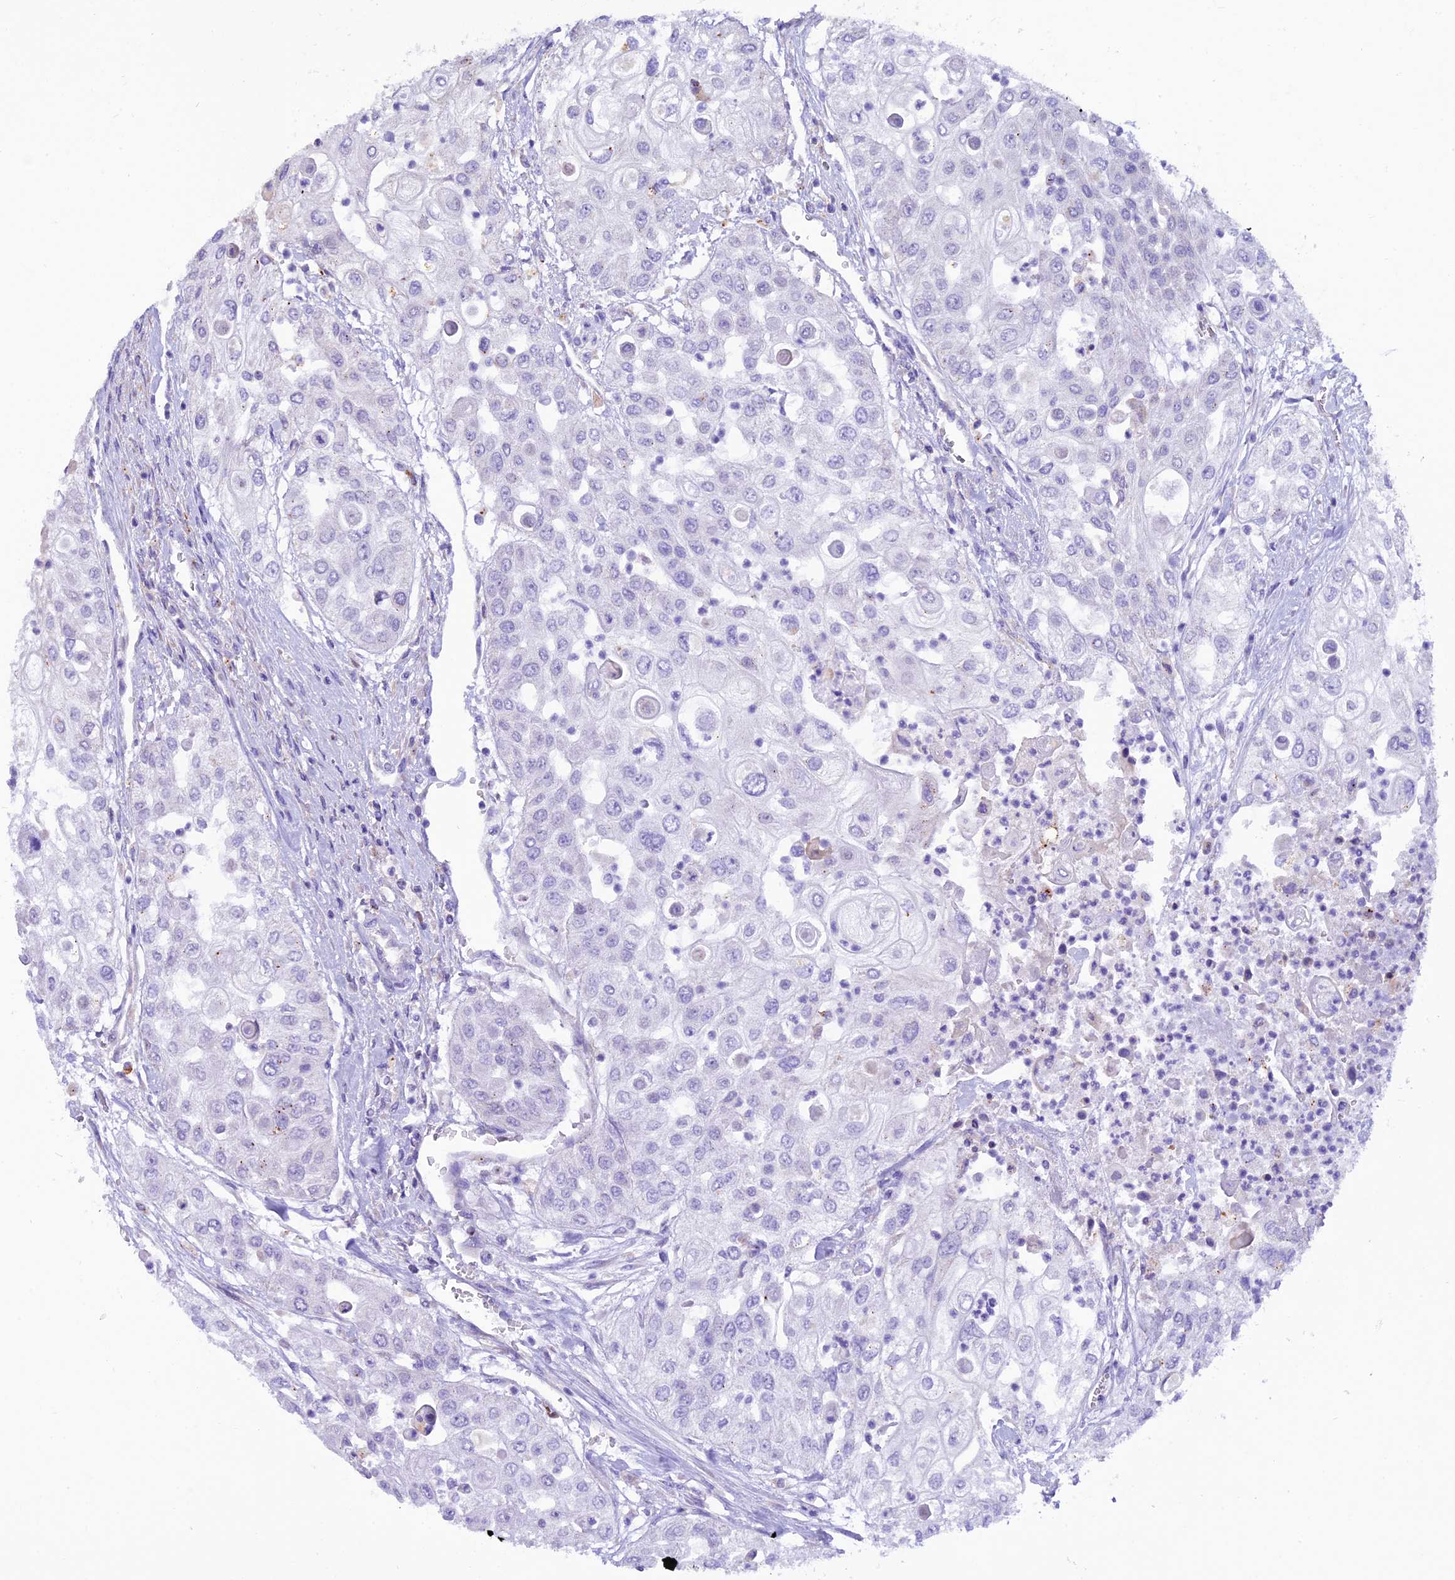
{"staining": {"intensity": "negative", "quantity": "none", "location": "none"}, "tissue": "urothelial cancer", "cell_type": "Tumor cells", "image_type": "cancer", "snomed": [{"axis": "morphology", "description": "Urothelial carcinoma, High grade"}, {"axis": "topography", "description": "Urinary bladder"}], "caption": "Immunohistochemical staining of human urothelial carcinoma (high-grade) exhibits no significant positivity in tumor cells.", "gene": "THRSP", "patient": {"sex": "female", "age": 79}}